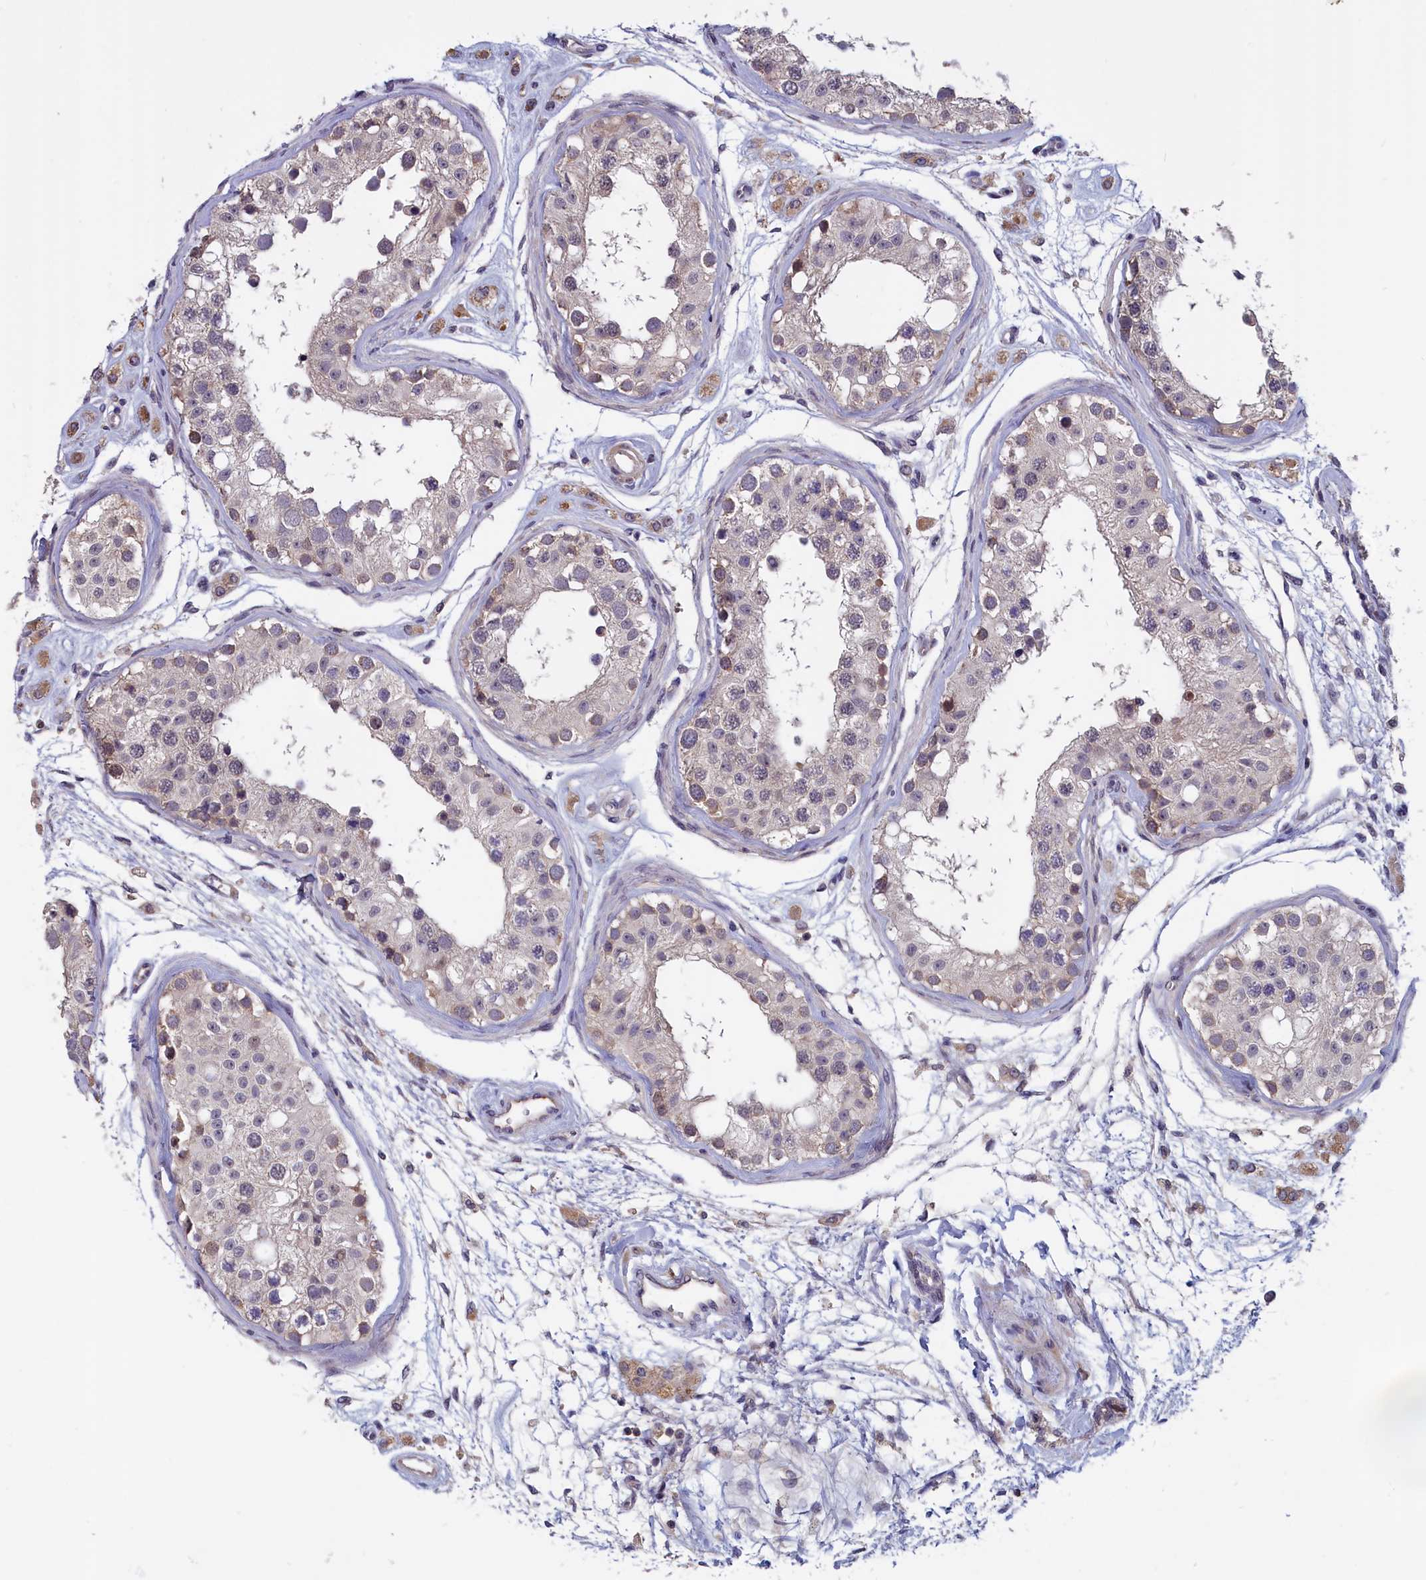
{"staining": {"intensity": "weak", "quantity": "<25%", "location": "cytoplasmic/membranous"}, "tissue": "testis", "cell_type": "Cells in seminiferous ducts", "image_type": "normal", "snomed": [{"axis": "morphology", "description": "Normal tissue, NOS"}, {"axis": "morphology", "description": "Adenocarcinoma, metastatic, NOS"}, {"axis": "topography", "description": "Testis"}], "caption": "Histopathology image shows no significant protein staining in cells in seminiferous ducts of unremarkable testis. Brightfield microscopy of immunohistochemistry (IHC) stained with DAB (3,3'-diaminobenzidine) (brown) and hematoxylin (blue), captured at high magnification.", "gene": "EPB41L4B", "patient": {"sex": "male", "age": 26}}